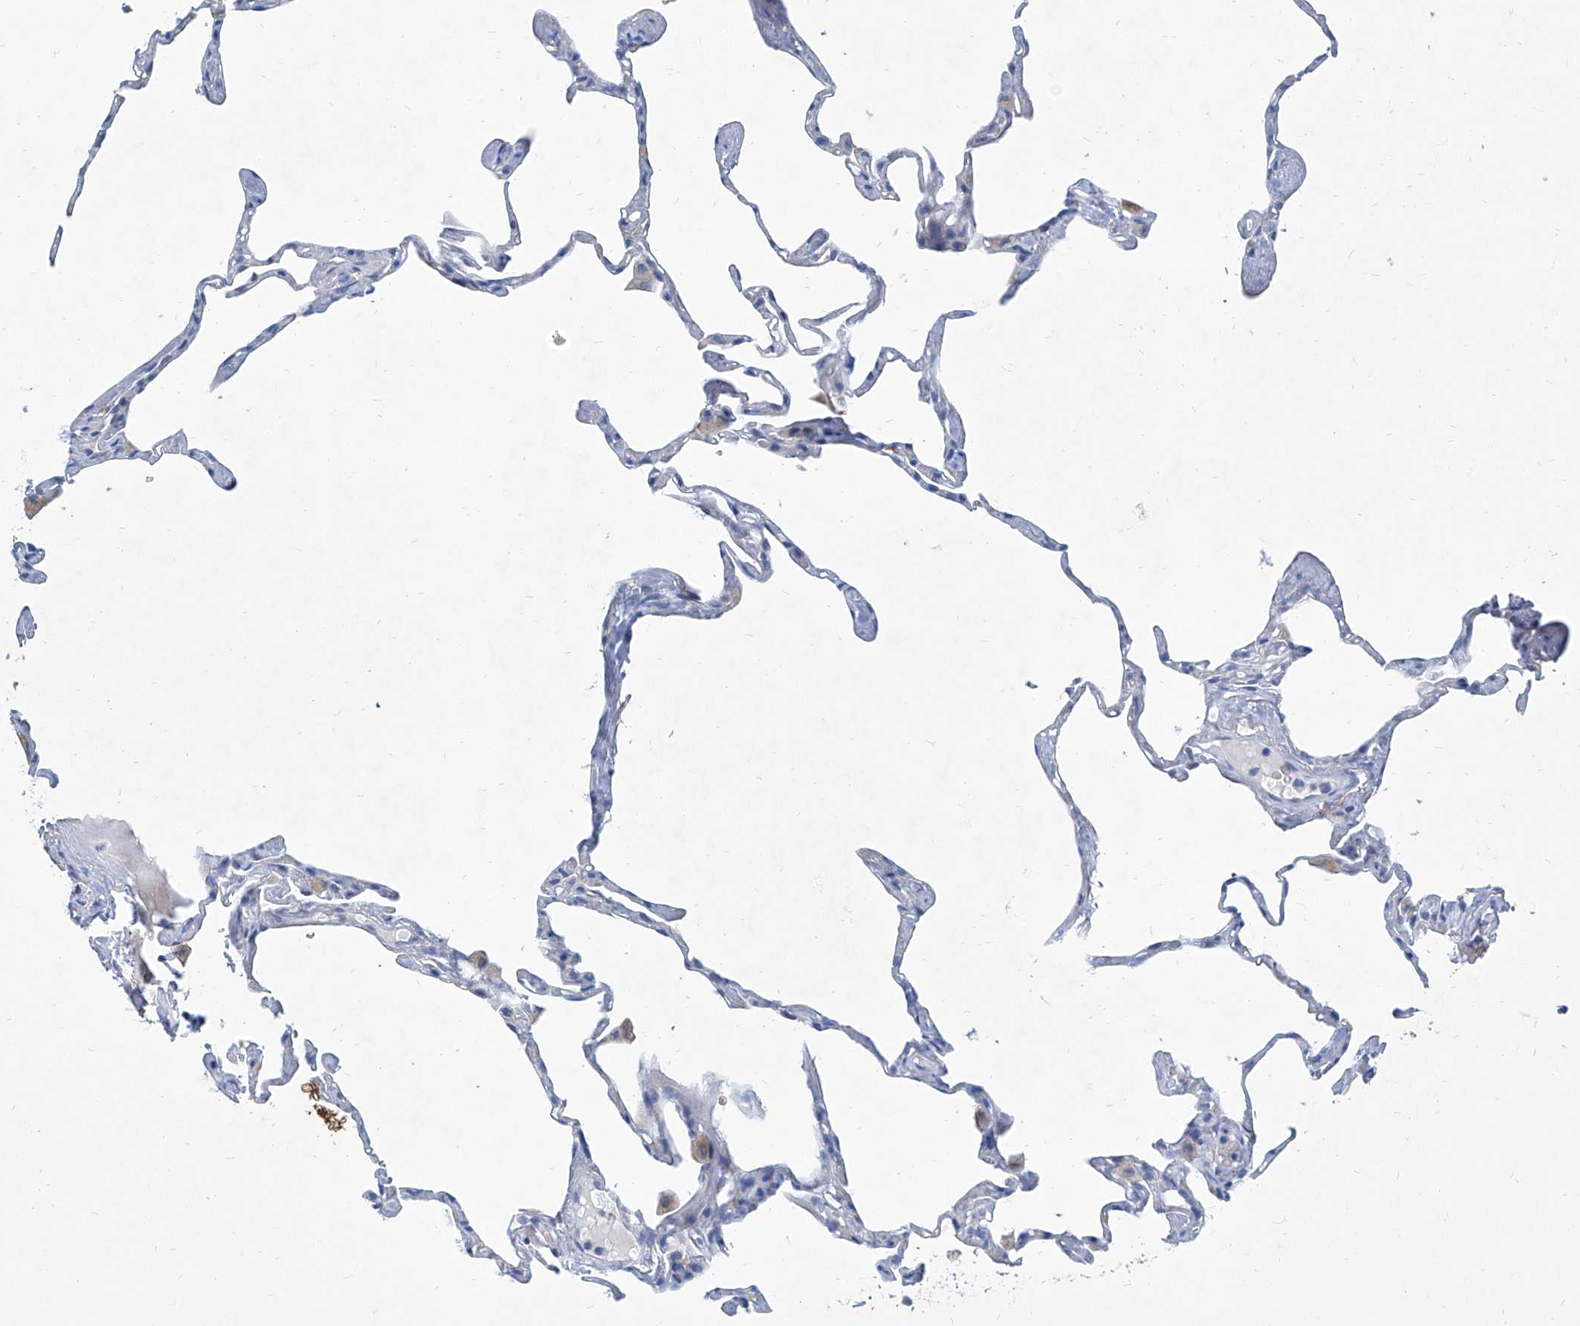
{"staining": {"intensity": "negative", "quantity": "none", "location": "none"}, "tissue": "lung", "cell_type": "Alveolar cells", "image_type": "normal", "snomed": [{"axis": "morphology", "description": "Normal tissue, NOS"}, {"axis": "topography", "description": "Lung"}], "caption": "Immunohistochemistry (IHC) photomicrograph of benign lung: human lung stained with DAB (3,3'-diaminobenzidine) shows no significant protein positivity in alveolar cells.", "gene": "FPR2", "patient": {"sex": "male", "age": 65}}